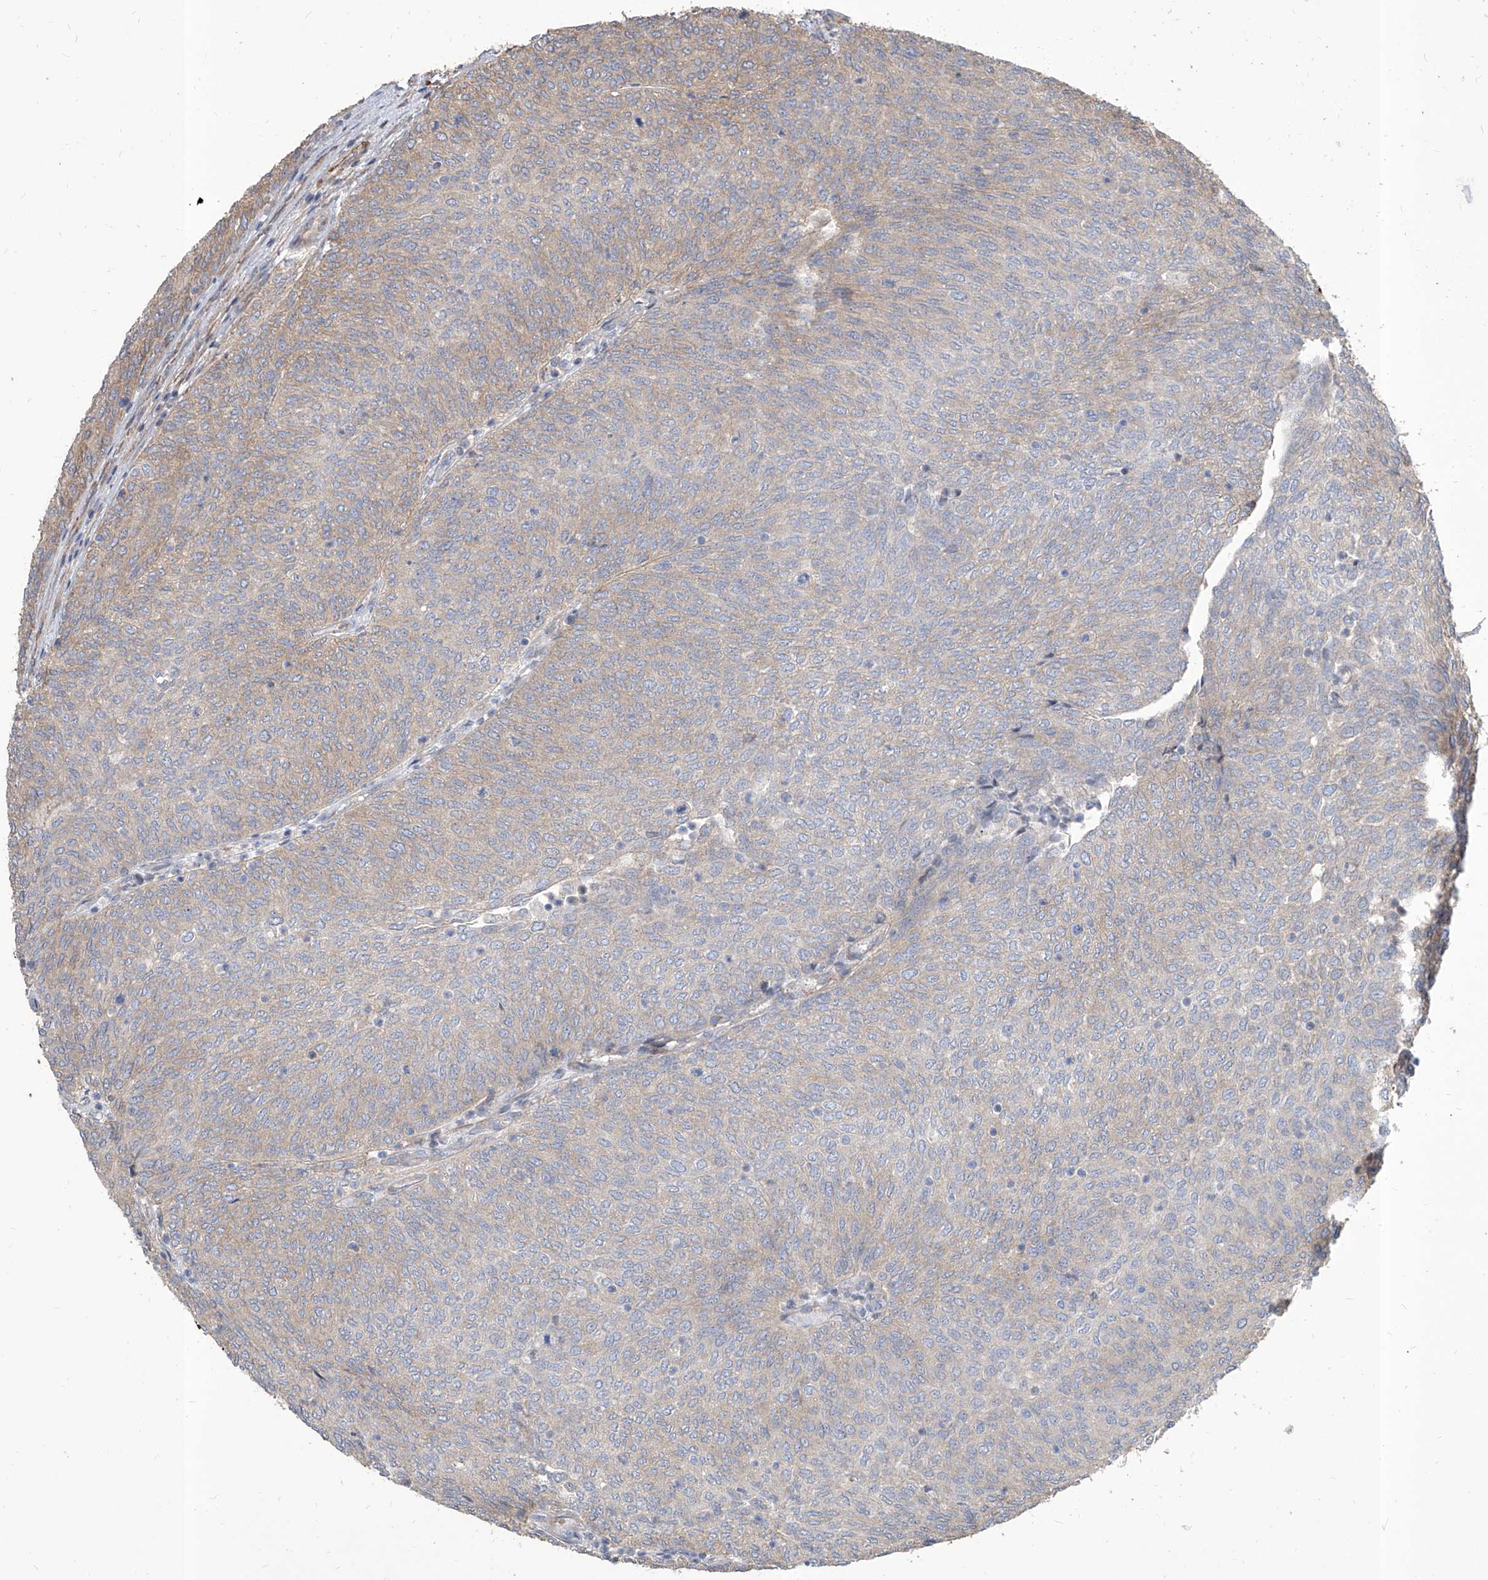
{"staining": {"intensity": "weak", "quantity": "25%-75%", "location": "cytoplasmic/membranous"}, "tissue": "urothelial cancer", "cell_type": "Tumor cells", "image_type": "cancer", "snomed": [{"axis": "morphology", "description": "Urothelial carcinoma, Low grade"}, {"axis": "topography", "description": "Urinary bladder"}], "caption": "Weak cytoplasmic/membranous staining is identified in about 25%-75% of tumor cells in urothelial cancer.", "gene": "FAM83B", "patient": {"sex": "female", "age": 79}}